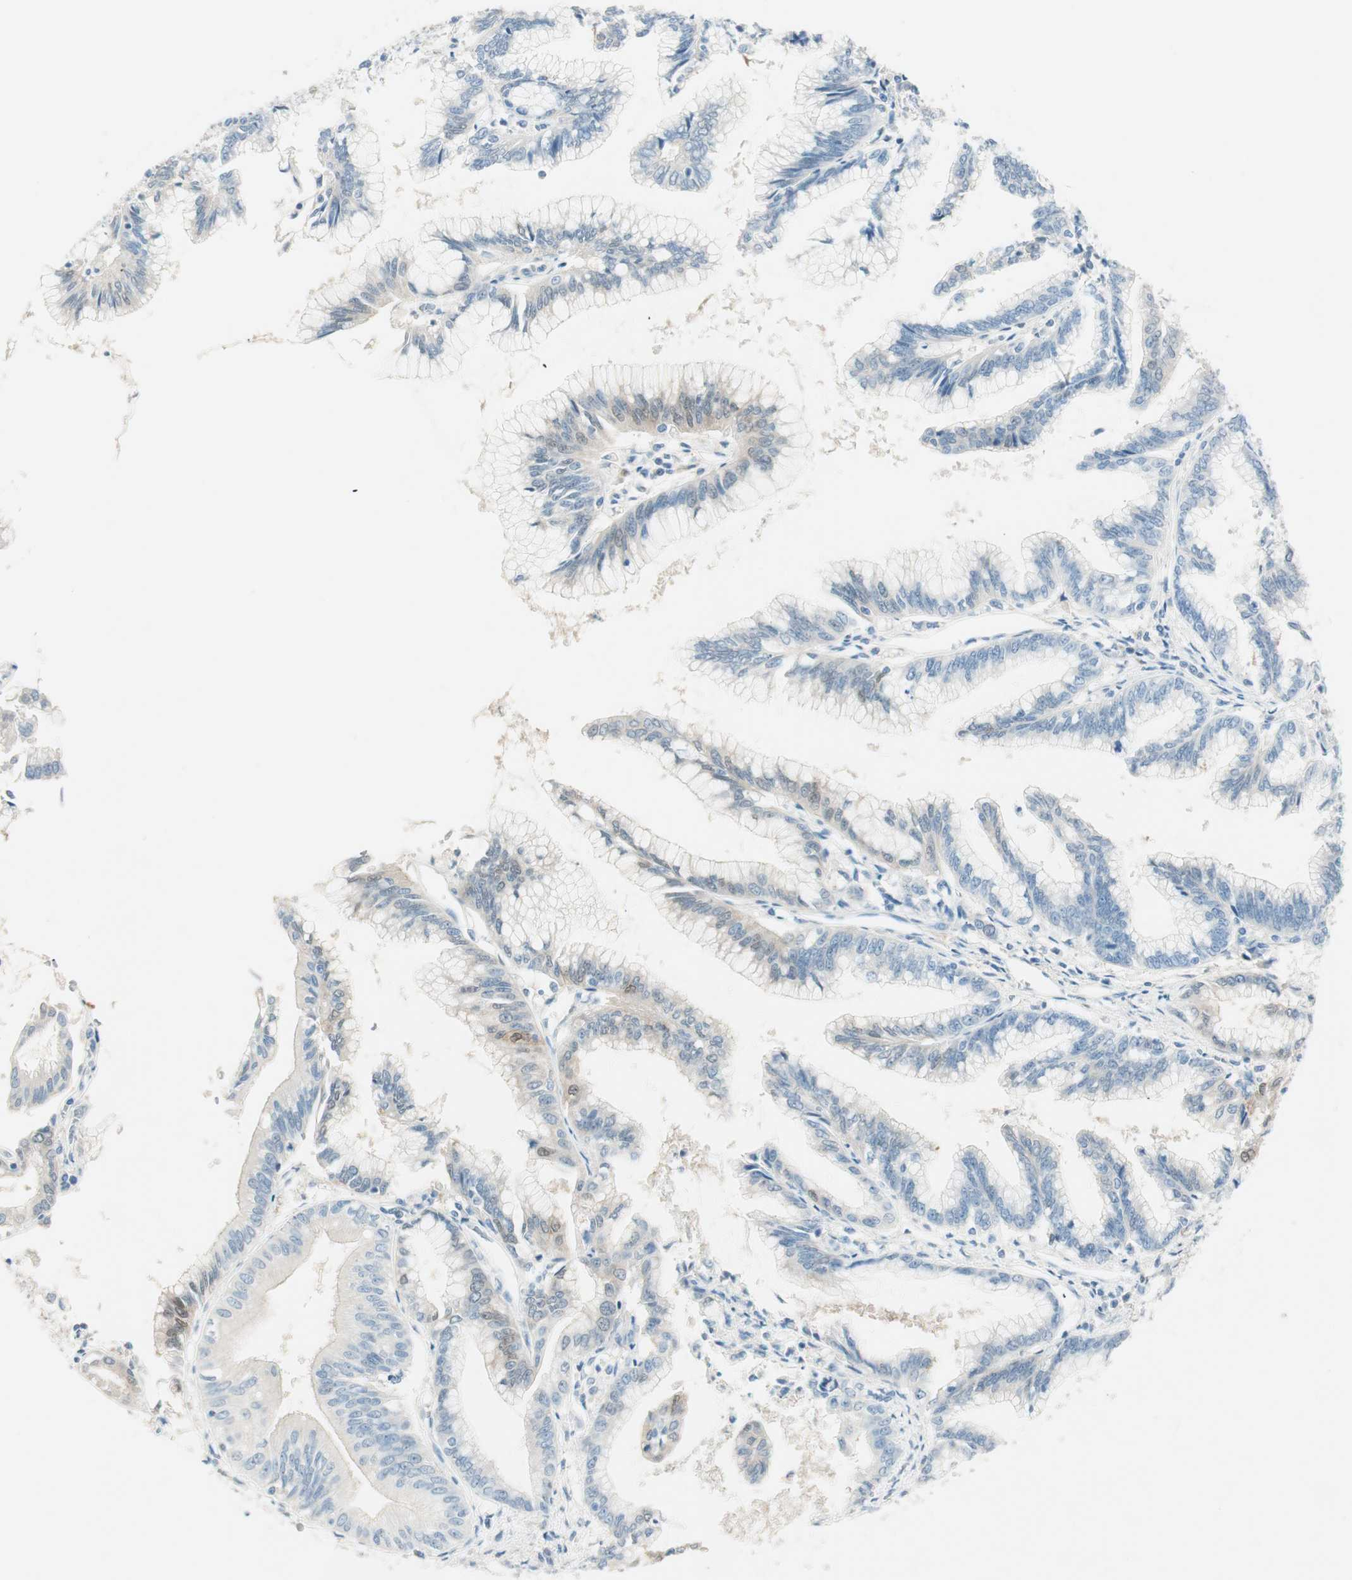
{"staining": {"intensity": "moderate", "quantity": "<25%", "location": "cytoplasmic/membranous,nuclear"}, "tissue": "pancreatic cancer", "cell_type": "Tumor cells", "image_type": "cancer", "snomed": [{"axis": "morphology", "description": "Adenocarcinoma, NOS"}, {"axis": "topography", "description": "Pancreas"}], "caption": "Protein staining of pancreatic adenocarcinoma tissue displays moderate cytoplasmic/membranous and nuclear expression in about <25% of tumor cells.", "gene": "HPGD", "patient": {"sex": "female", "age": 64}}